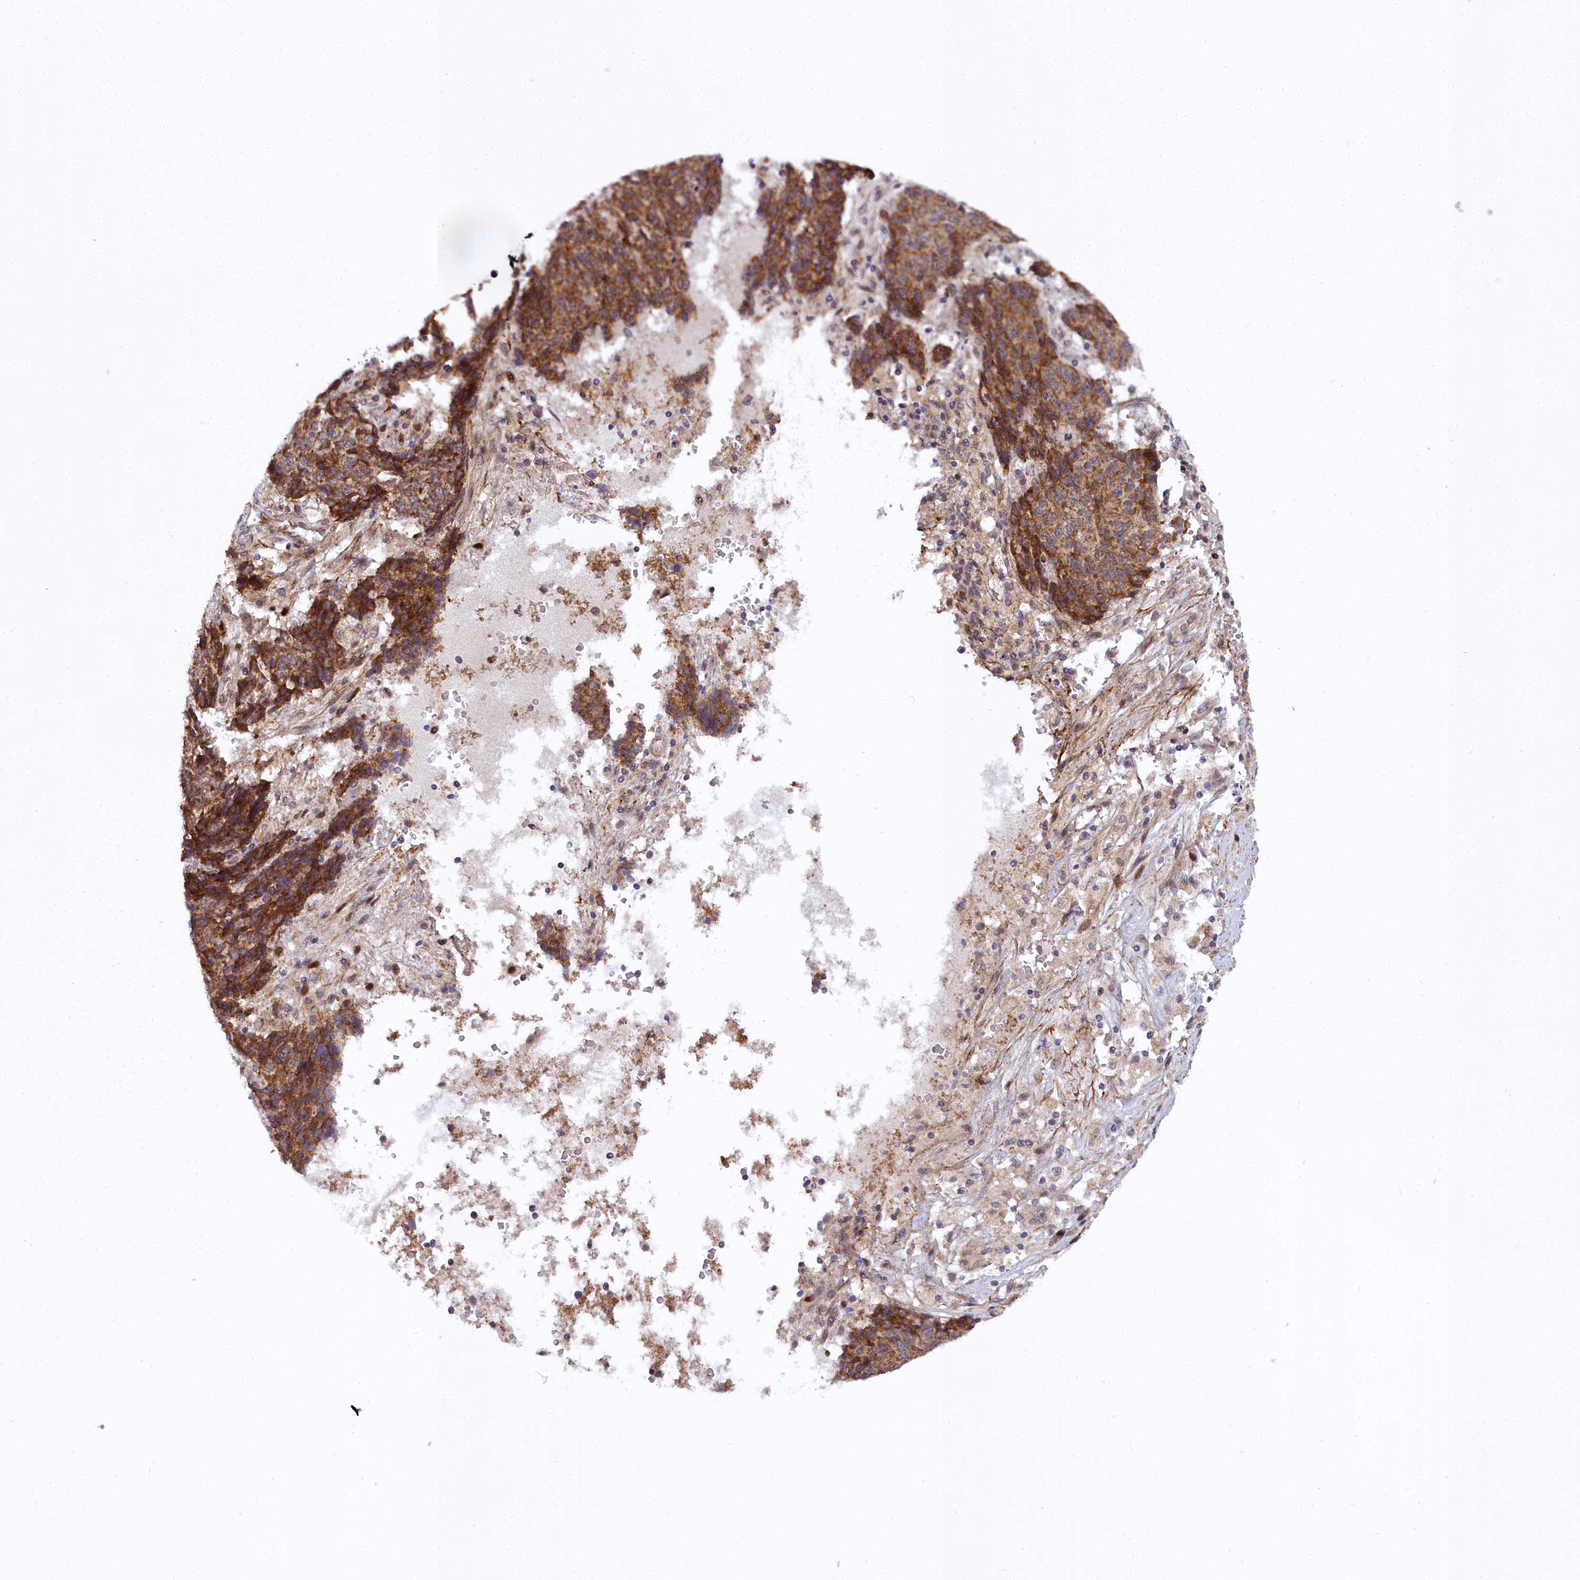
{"staining": {"intensity": "strong", "quantity": ">75%", "location": "cytoplasmic/membranous"}, "tissue": "ovarian cancer", "cell_type": "Tumor cells", "image_type": "cancer", "snomed": [{"axis": "morphology", "description": "Carcinoma, endometroid"}, {"axis": "topography", "description": "Ovary"}], "caption": "Strong cytoplasmic/membranous staining for a protein is seen in about >75% of tumor cells of ovarian cancer using immunohistochemistry.", "gene": "MRPS11", "patient": {"sex": "female", "age": 42}}